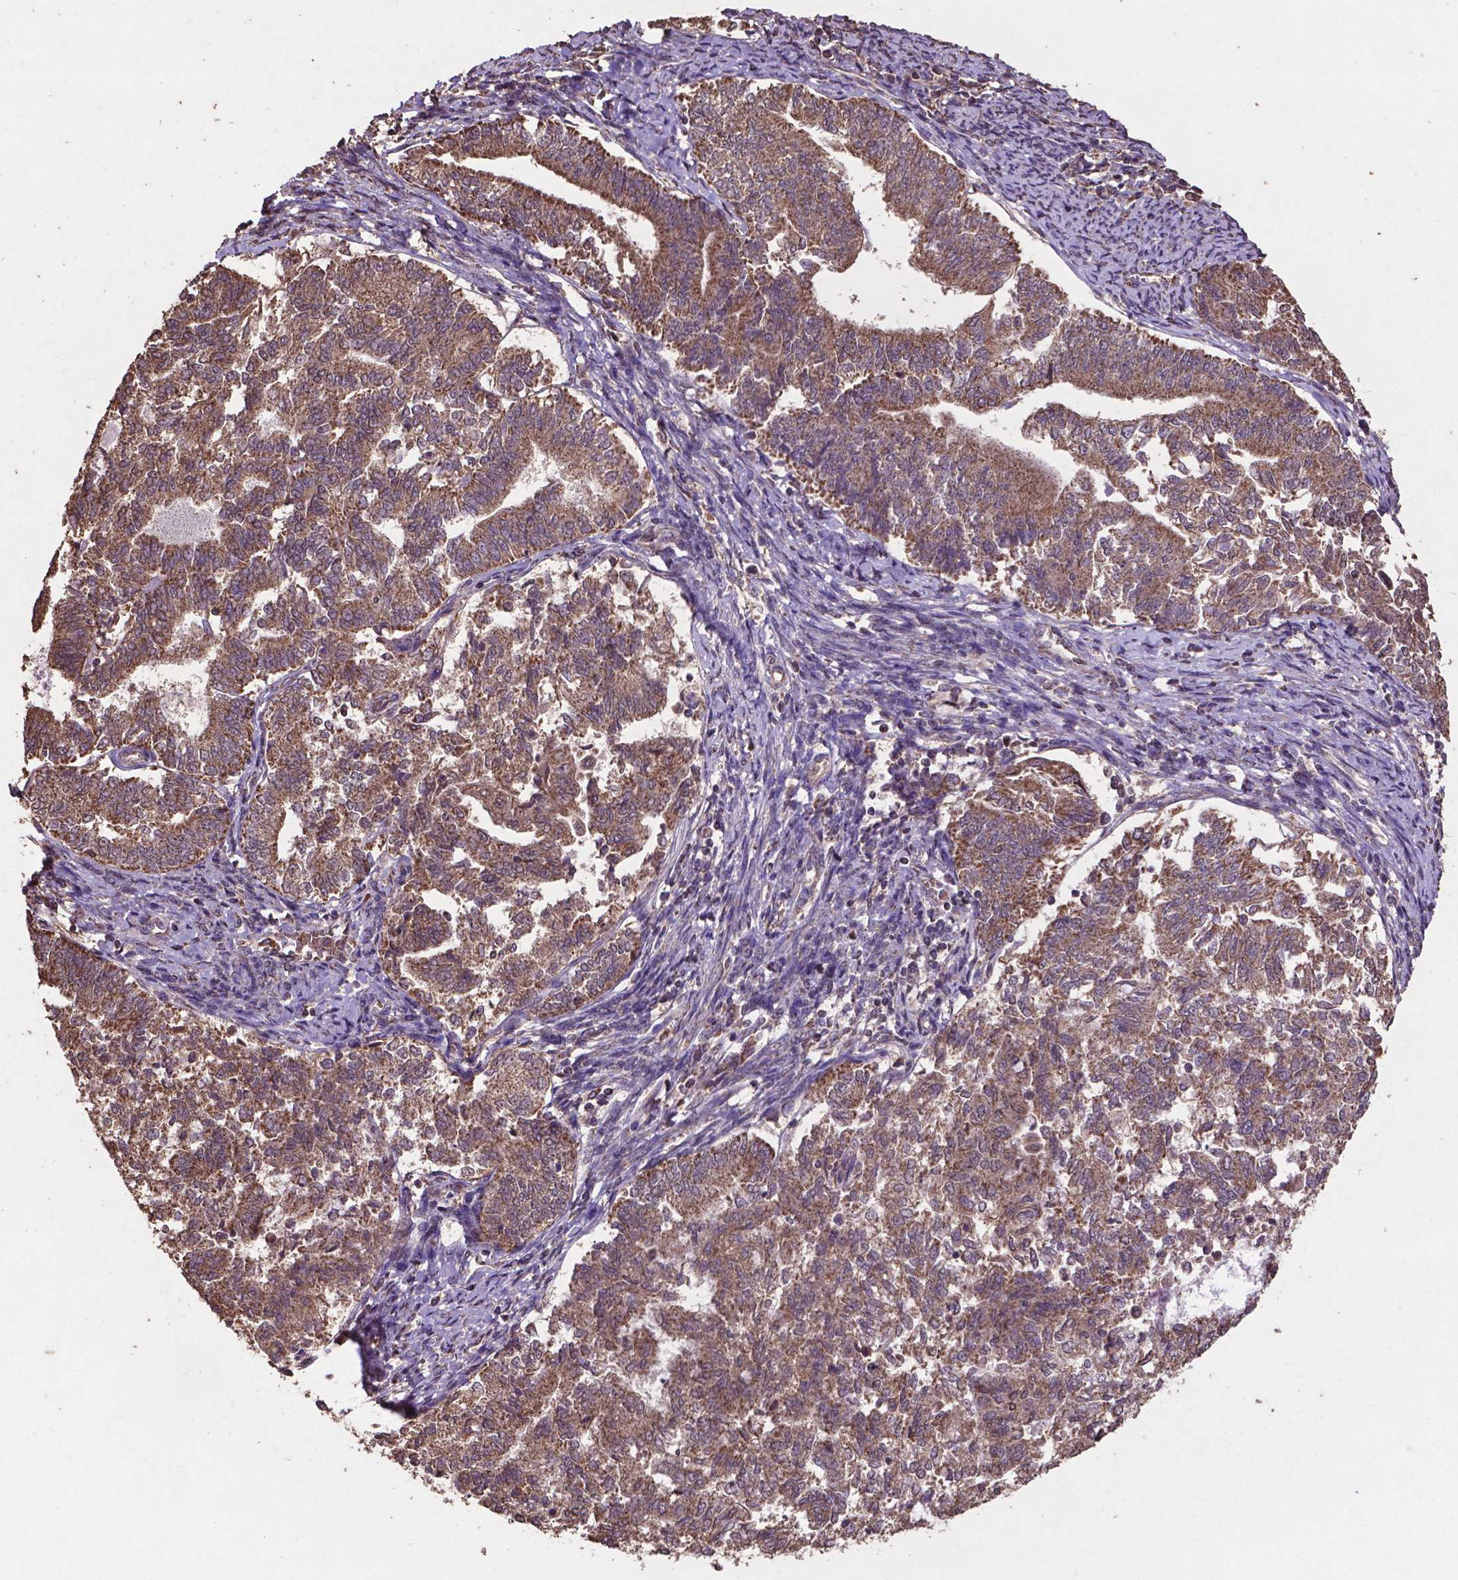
{"staining": {"intensity": "moderate", "quantity": ">75%", "location": "cytoplasmic/membranous"}, "tissue": "endometrial cancer", "cell_type": "Tumor cells", "image_type": "cancer", "snomed": [{"axis": "morphology", "description": "Adenocarcinoma, NOS"}, {"axis": "topography", "description": "Endometrium"}], "caption": "This is an image of immunohistochemistry (IHC) staining of endometrial adenocarcinoma, which shows moderate positivity in the cytoplasmic/membranous of tumor cells.", "gene": "DCAF1", "patient": {"sex": "female", "age": 65}}